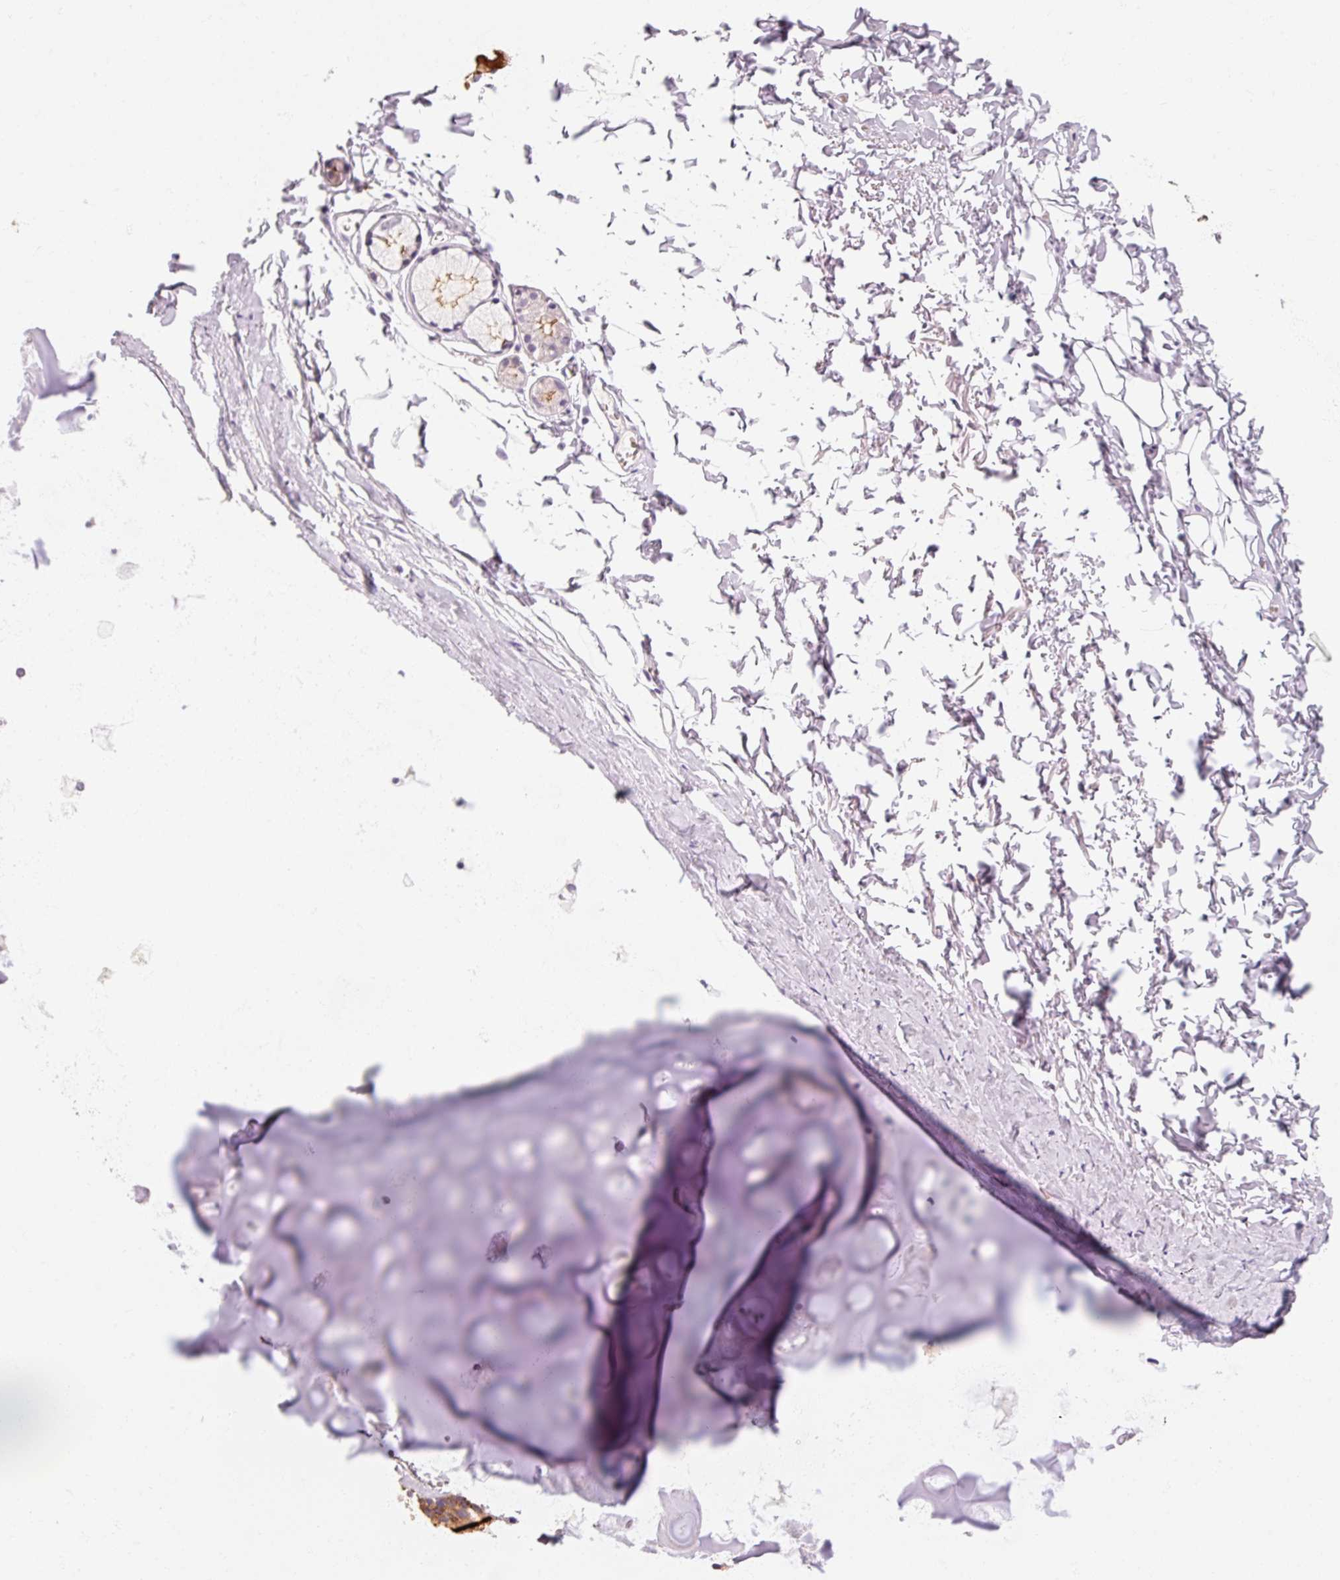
{"staining": {"intensity": "negative", "quantity": "none", "location": "none"}, "tissue": "adipose tissue", "cell_type": "Adipocytes", "image_type": "normal", "snomed": [{"axis": "morphology", "description": "Normal tissue, NOS"}, {"axis": "topography", "description": "Cartilage tissue"}, {"axis": "topography", "description": "Bronchus"}, {"axis": "topography", "description": "Peripheral nerve tissue"}], "caption": "DAB immunohistochemical staining of unremarkable human adipose tissue demonstrates no significant staining in adipocytes. (Stains: DAB immunohistochemistry with hematoxylin counter stain, Microscopy: brightfield microscopy at high magnification).", "gene": "OR8K1", "patient": {"sex": "female", "age": 59}}